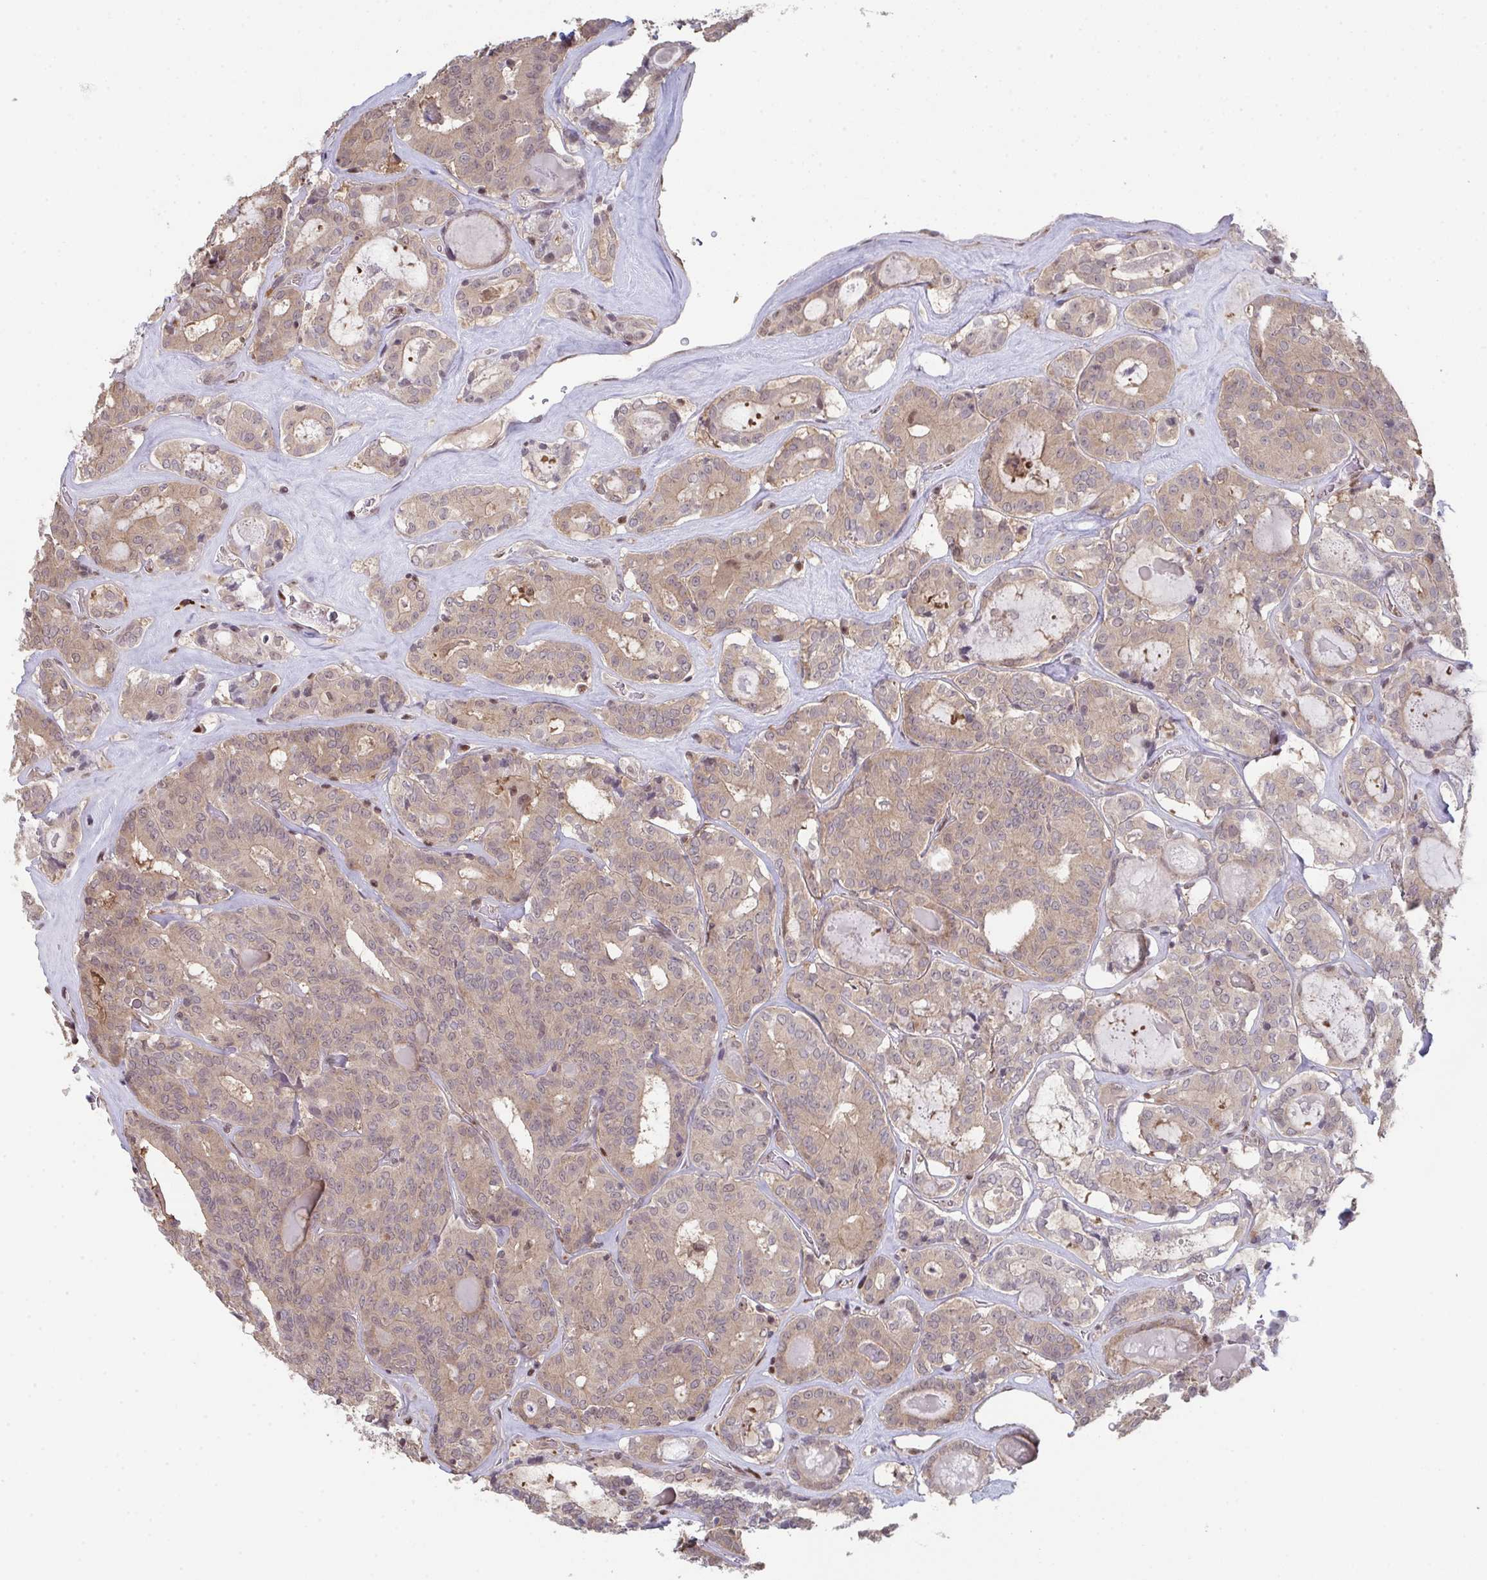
{"staining": {"intensity": "weak", "quantity": ">75%", "location": "cytoplasmic/membranous,nuclear"}, "tissue": "thyroid cancer", "cell_type": "Tumor cells", "image_type": "cancer", "snomed": [{"axis": "morphology", "description": "Papillary adenocarcinoma, NOS"}, {"axis": "topography", "description": "Thyroid gland"}], "caption": "DAB immunohistochemical staining of thyroid cancer reveals weak cytoplasmic/membranous and nuclear protein positivity in about >75% of tumor cells.", "gene": "ACD", "patient": {"sex": "female", "age": 72}}